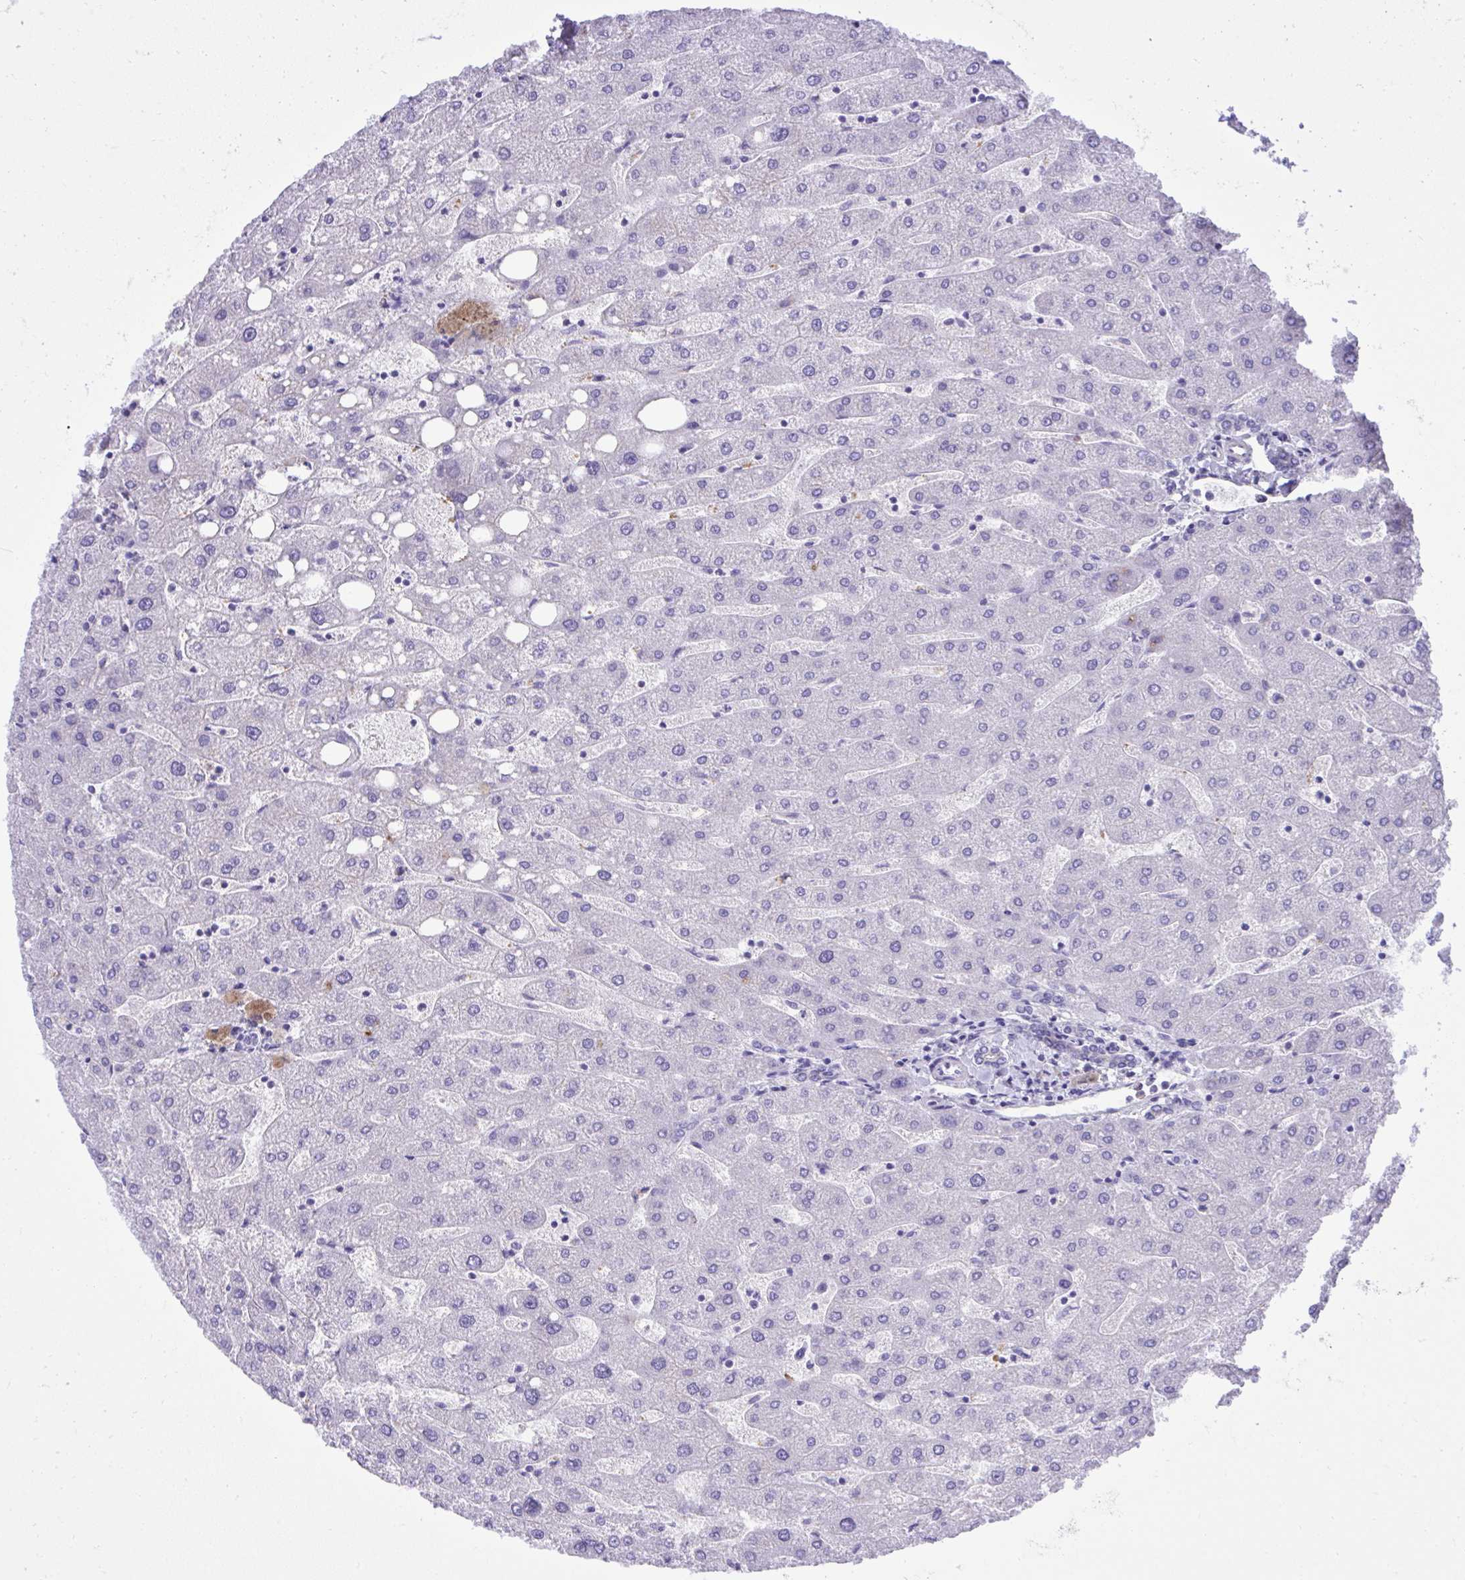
{"staining": {"intensity": "negative", "quantity": "none", "location": "none"}, "tissue": "liver", "cell_type": "Cholangiocytes", "image_type": "normal", "snomed": [{"axis": "morphology", "description": "Normal tissue, NOS"}, {"axis": "topography", "description": "Liver"}], "caption": "Immunohistochemical staining of normal human liver reveals no significant staining in cholangiocytes. The staining is performed using DAB (3,3'-diaminobenzidine) brown chromogen with nuclei counter-stained in using hematoxylin.", "gene": "ST6GALNAC3", "patient": {"sex": "male", "age": 67}}